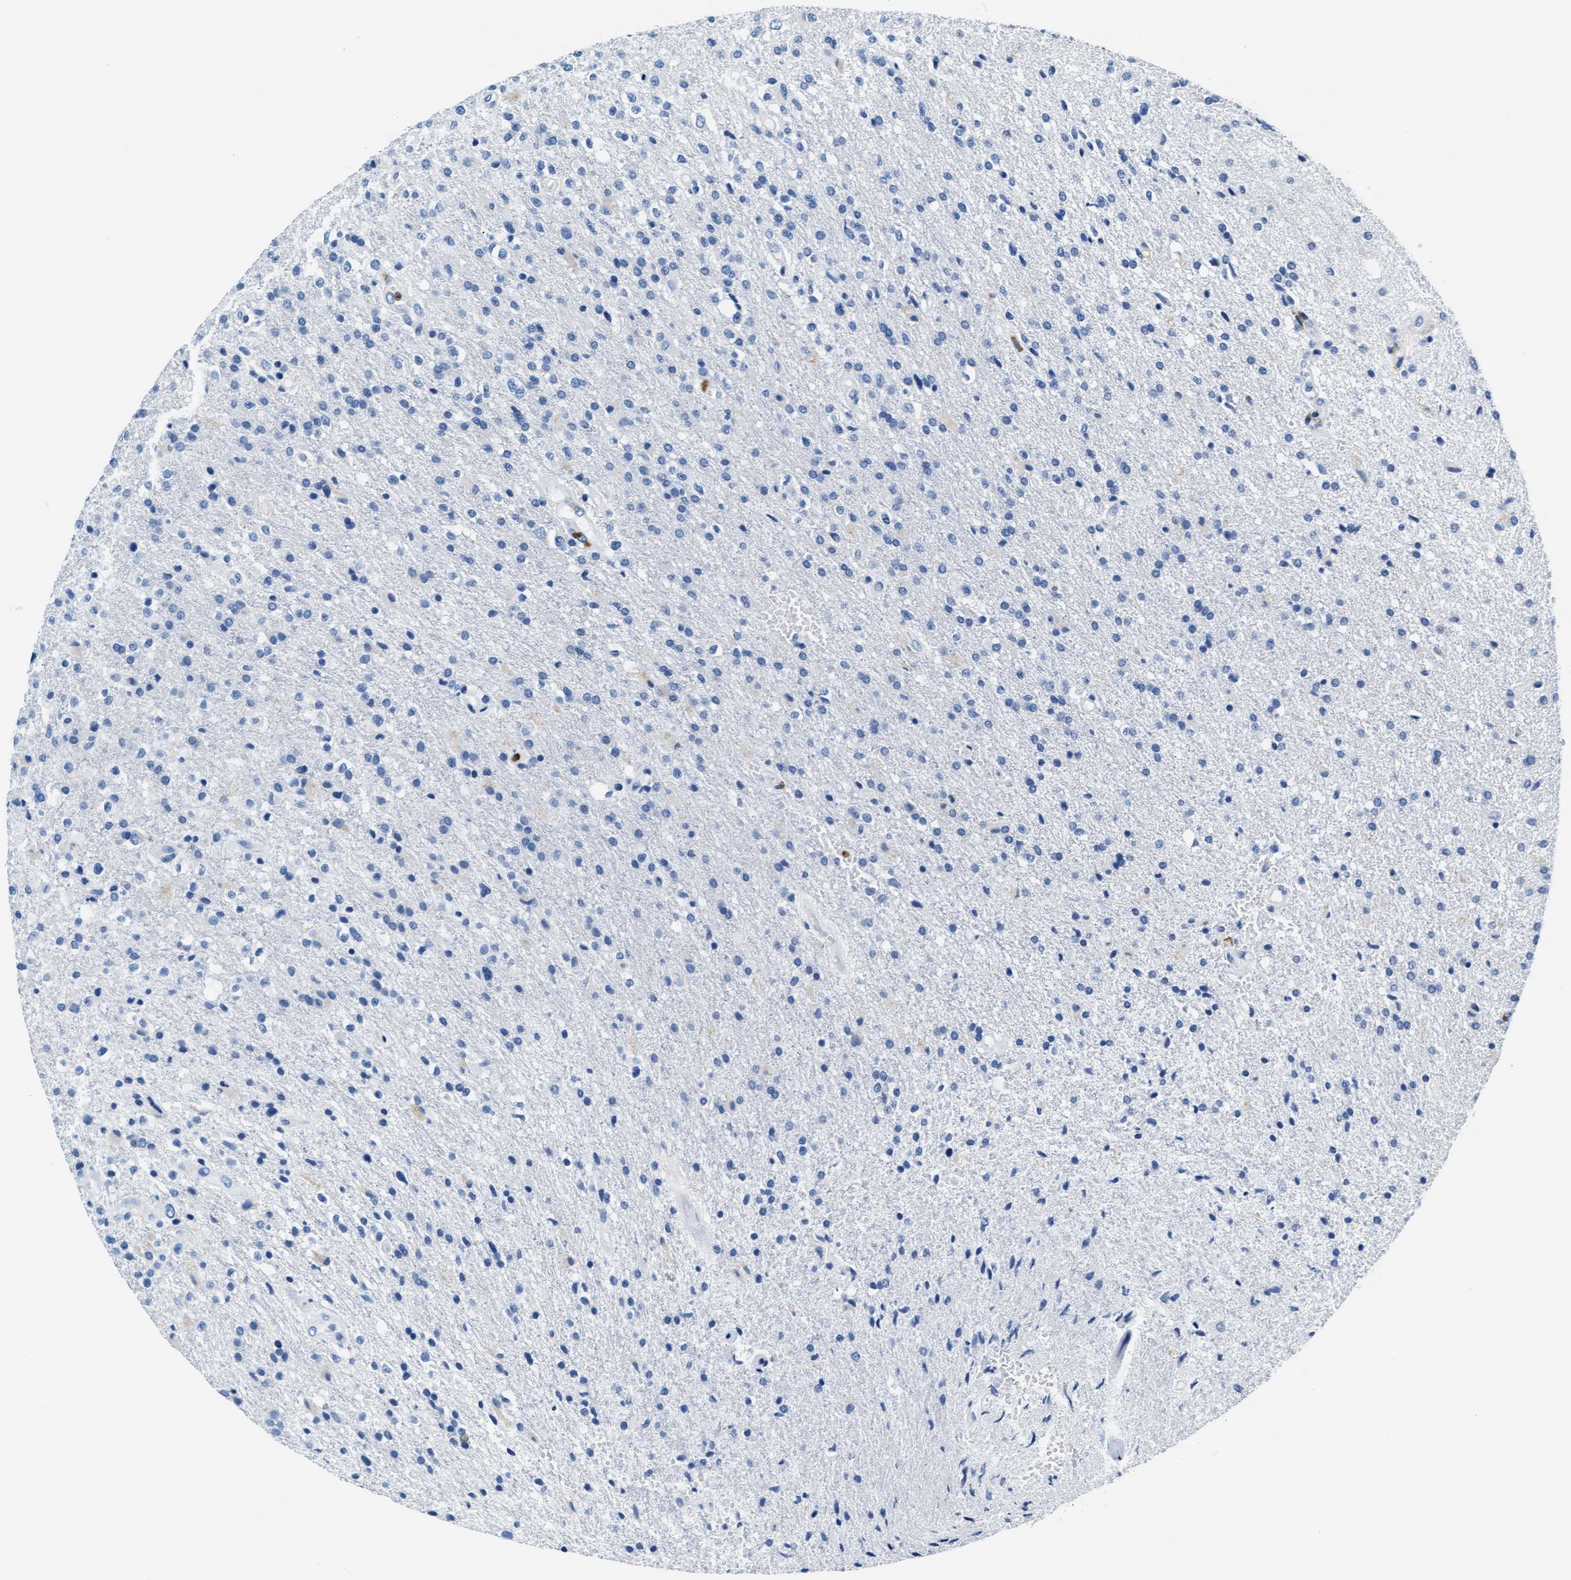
{"staining": {"intensity": "negative", "quantity": "none", "location": "none"}, "tissue": "glioma", "cell_type": "Tumor cells", "image_type": "cancer", "snomed": [{"axis": "morphology", "description": "Glioma, malignant, High grade"}, {"axis": "topography", "description": "Brain"}], "caption": "Malignant glioma (high-grade) was stained to show a protein in brown. There is no significant expression in tumor cells.", "gene": "MMP8", "patient": {"sex": "male", "age": 72}}